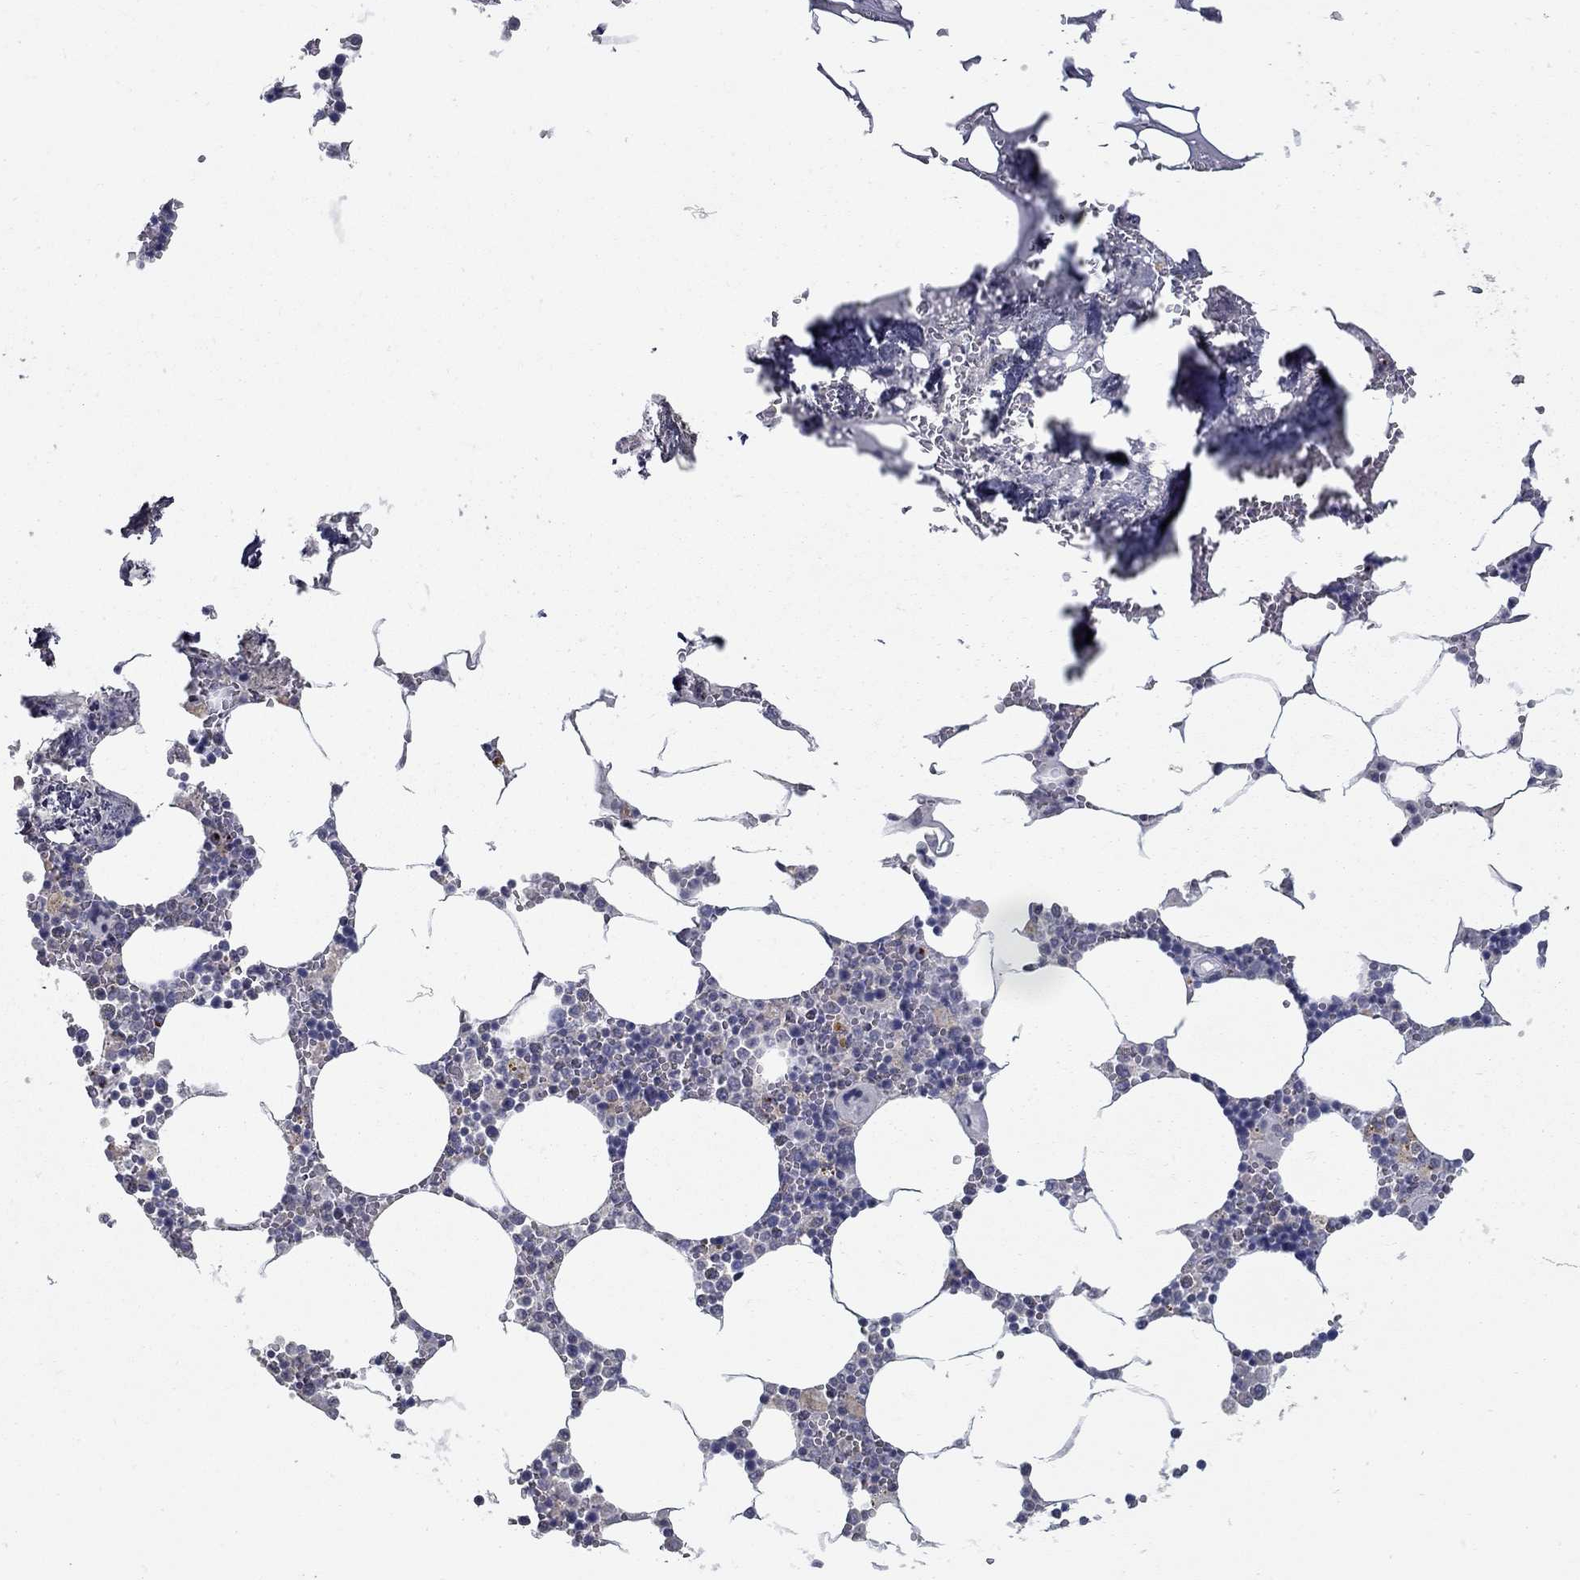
{"staining": {"intensity": "negative", "quantity": "none", "location": "none"}, "tissue": "bone marrow", "cell_type": "Hematopoietic cells", "image_type": "normal", "snomed": [{"axis": "morphology", "description": "Normal tissue, NOS"}, {"axis": "topography", "description": "Bone marrow"}], "caption": "An image of bone marrow stained for a protein exhibits no brown staining in hematopoietic cells. Brightfield microscopy of immunohistochemistry stained with DAB (brown) and hematoxylin (blue), captured at high magnification.", "gene": "KIAA0319L", "patient": {"sex": "male", "age": 54}}